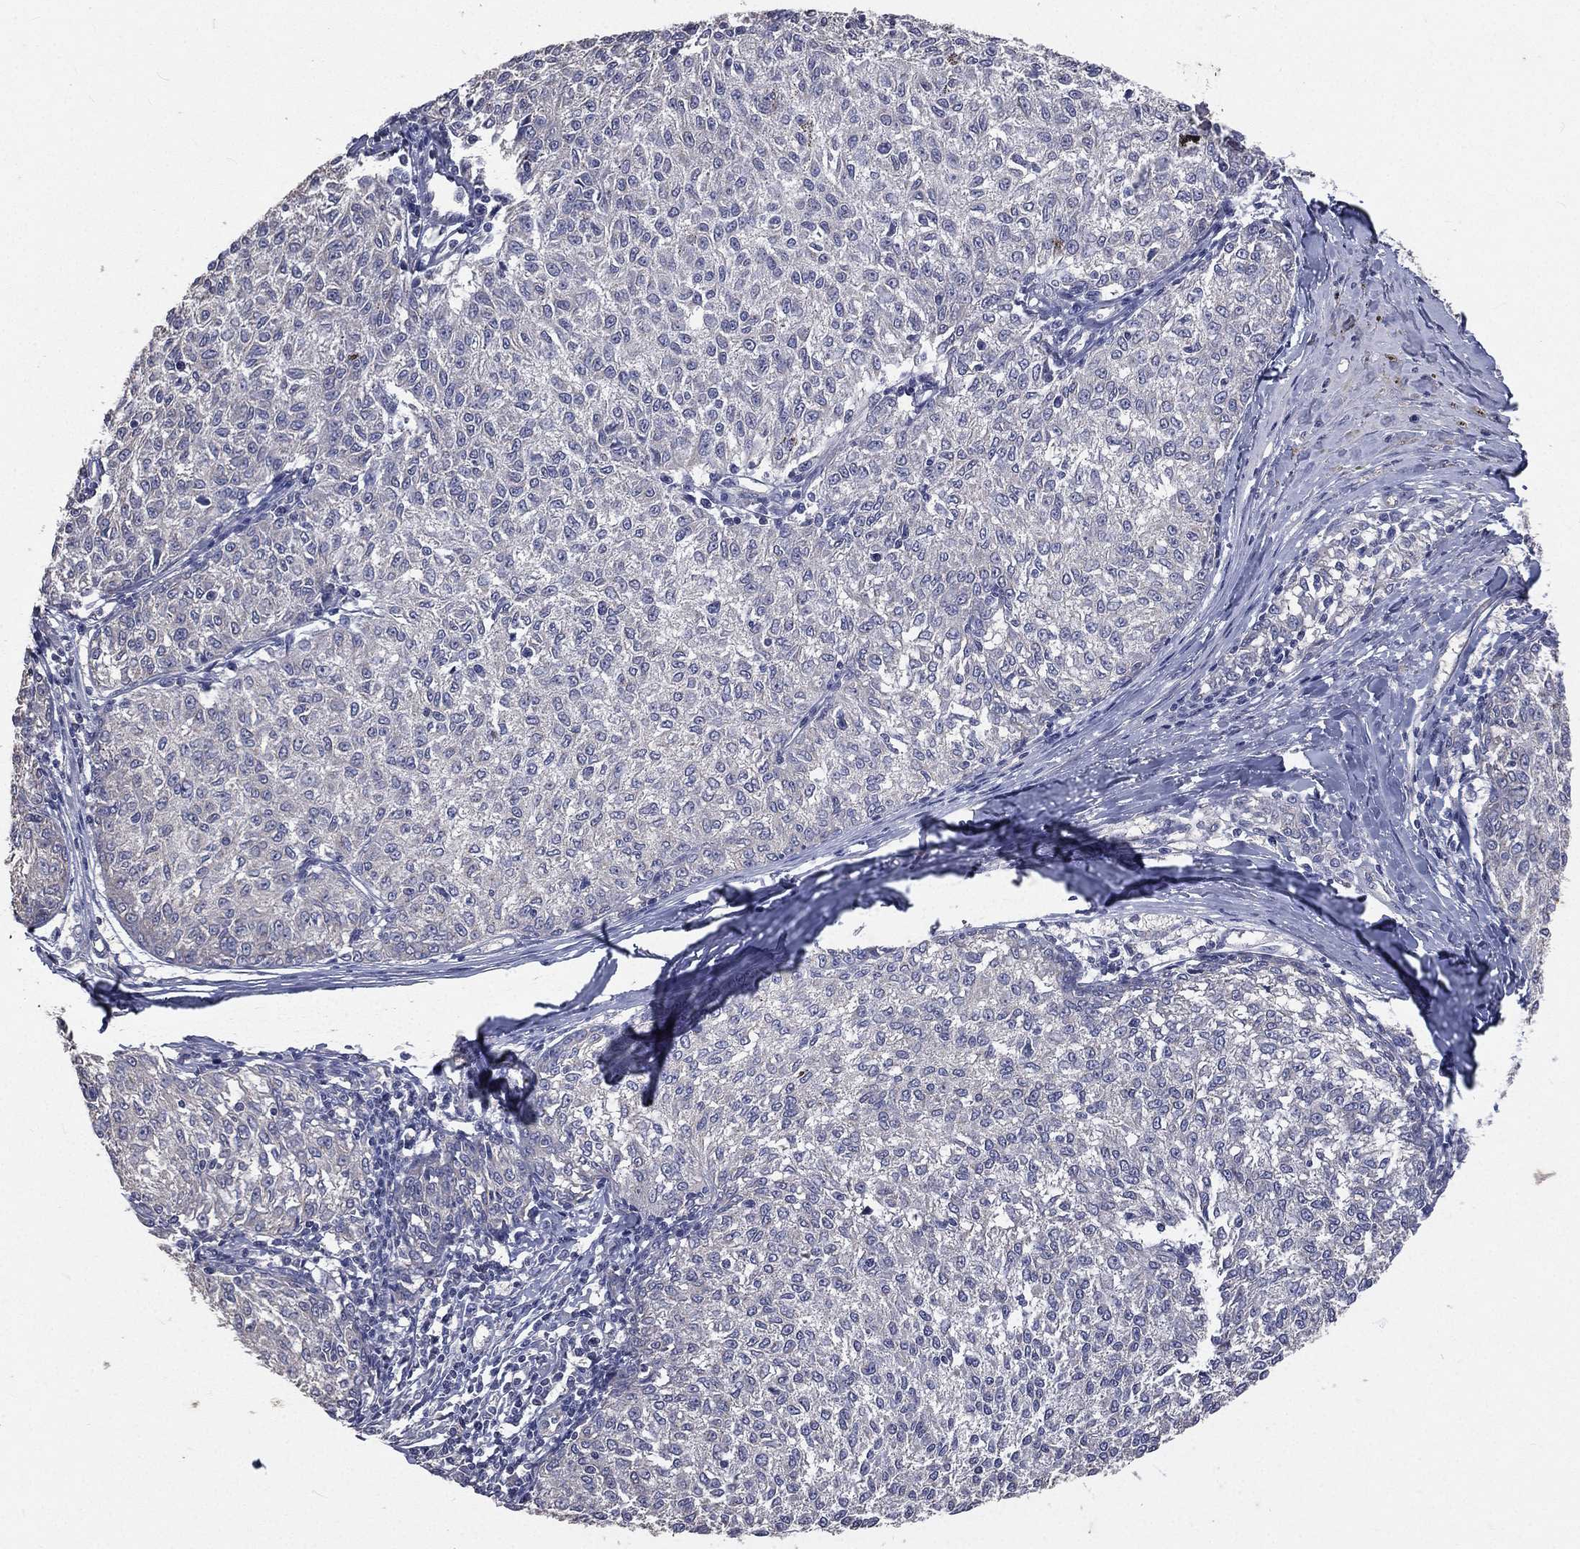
{"staining": {"intensity": "negative", "quantity": "none", "location": "none"}, "tissue": "melanoma", "cell_type": "Tumor cells", "image_type": "cancer", "snomed": [{"axis": "morphology", "description": "Malignant melanoma, NOS"}, {"axis": "topography", "description": "Skin"}], "caption": "The image reveals no significant staining in tumor cells of malignant melanoma.", "gene": "CROCC", "patient": {"sex": "female", "age": 72}}